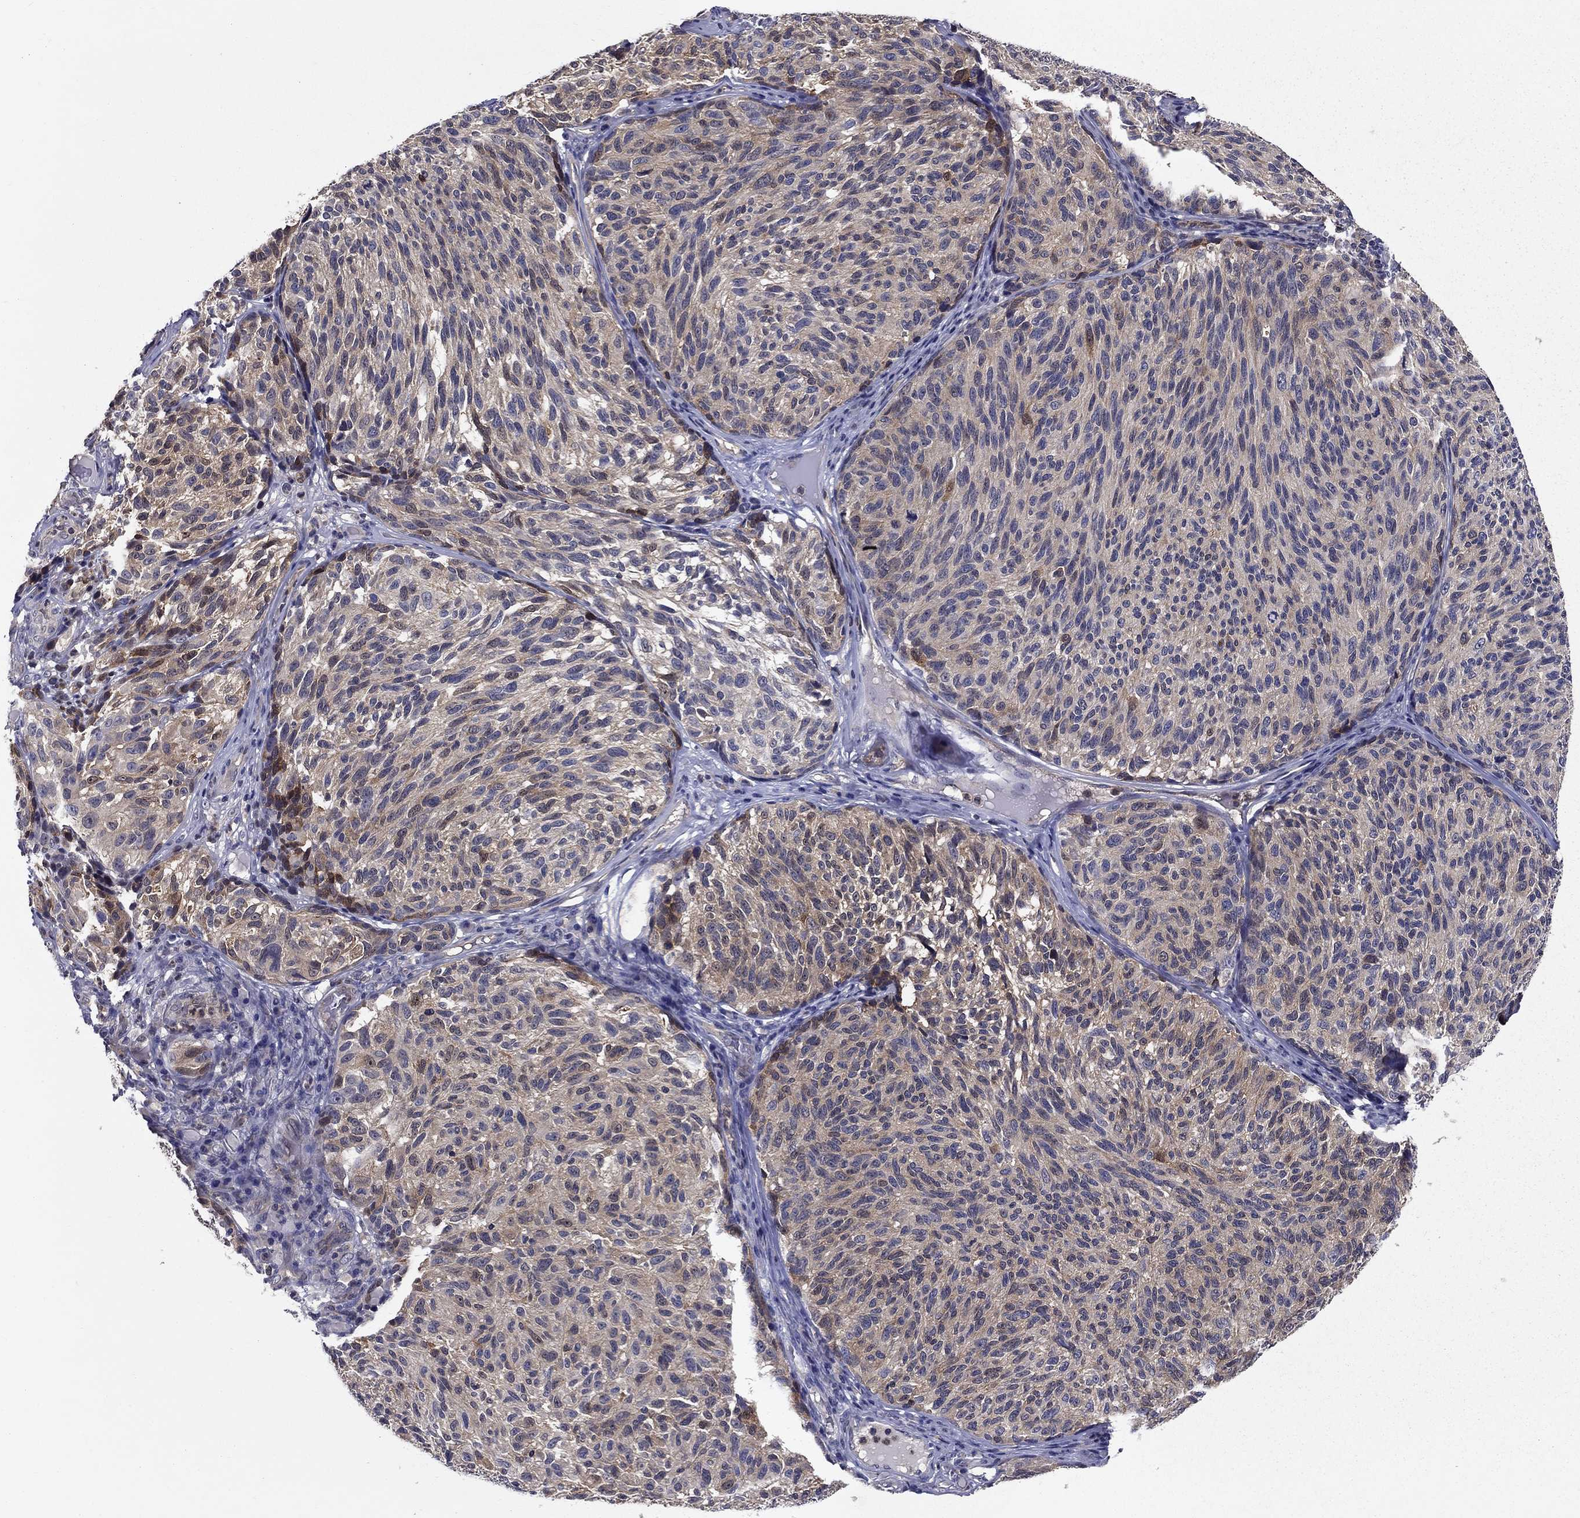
{"staining": {"intensity": "weak", "quantity": "<25%", "location": "cytoplasmic/membranous"}, "tissue": "melanoma", "cell_type": "Tumor cells", "image_type": "cancer", "snomed": [{"axis": "morphology", "description": "Malignant melanoma, NOS"}, {"axis": "topography", "description": "Skin"}], "caption": "Malignant melanoma was stained to show a protein in brown. There is no significant positivity in tumor cells. The staining was performed using DAB (3,3'-diaminobenzidine) to visualize the protein expression in brown, while the nuclei were stained in blue with hematoxylin (Magnification: 20x).", "gene": "GLTP", "patient": {"sex": "female", "age": 73}}